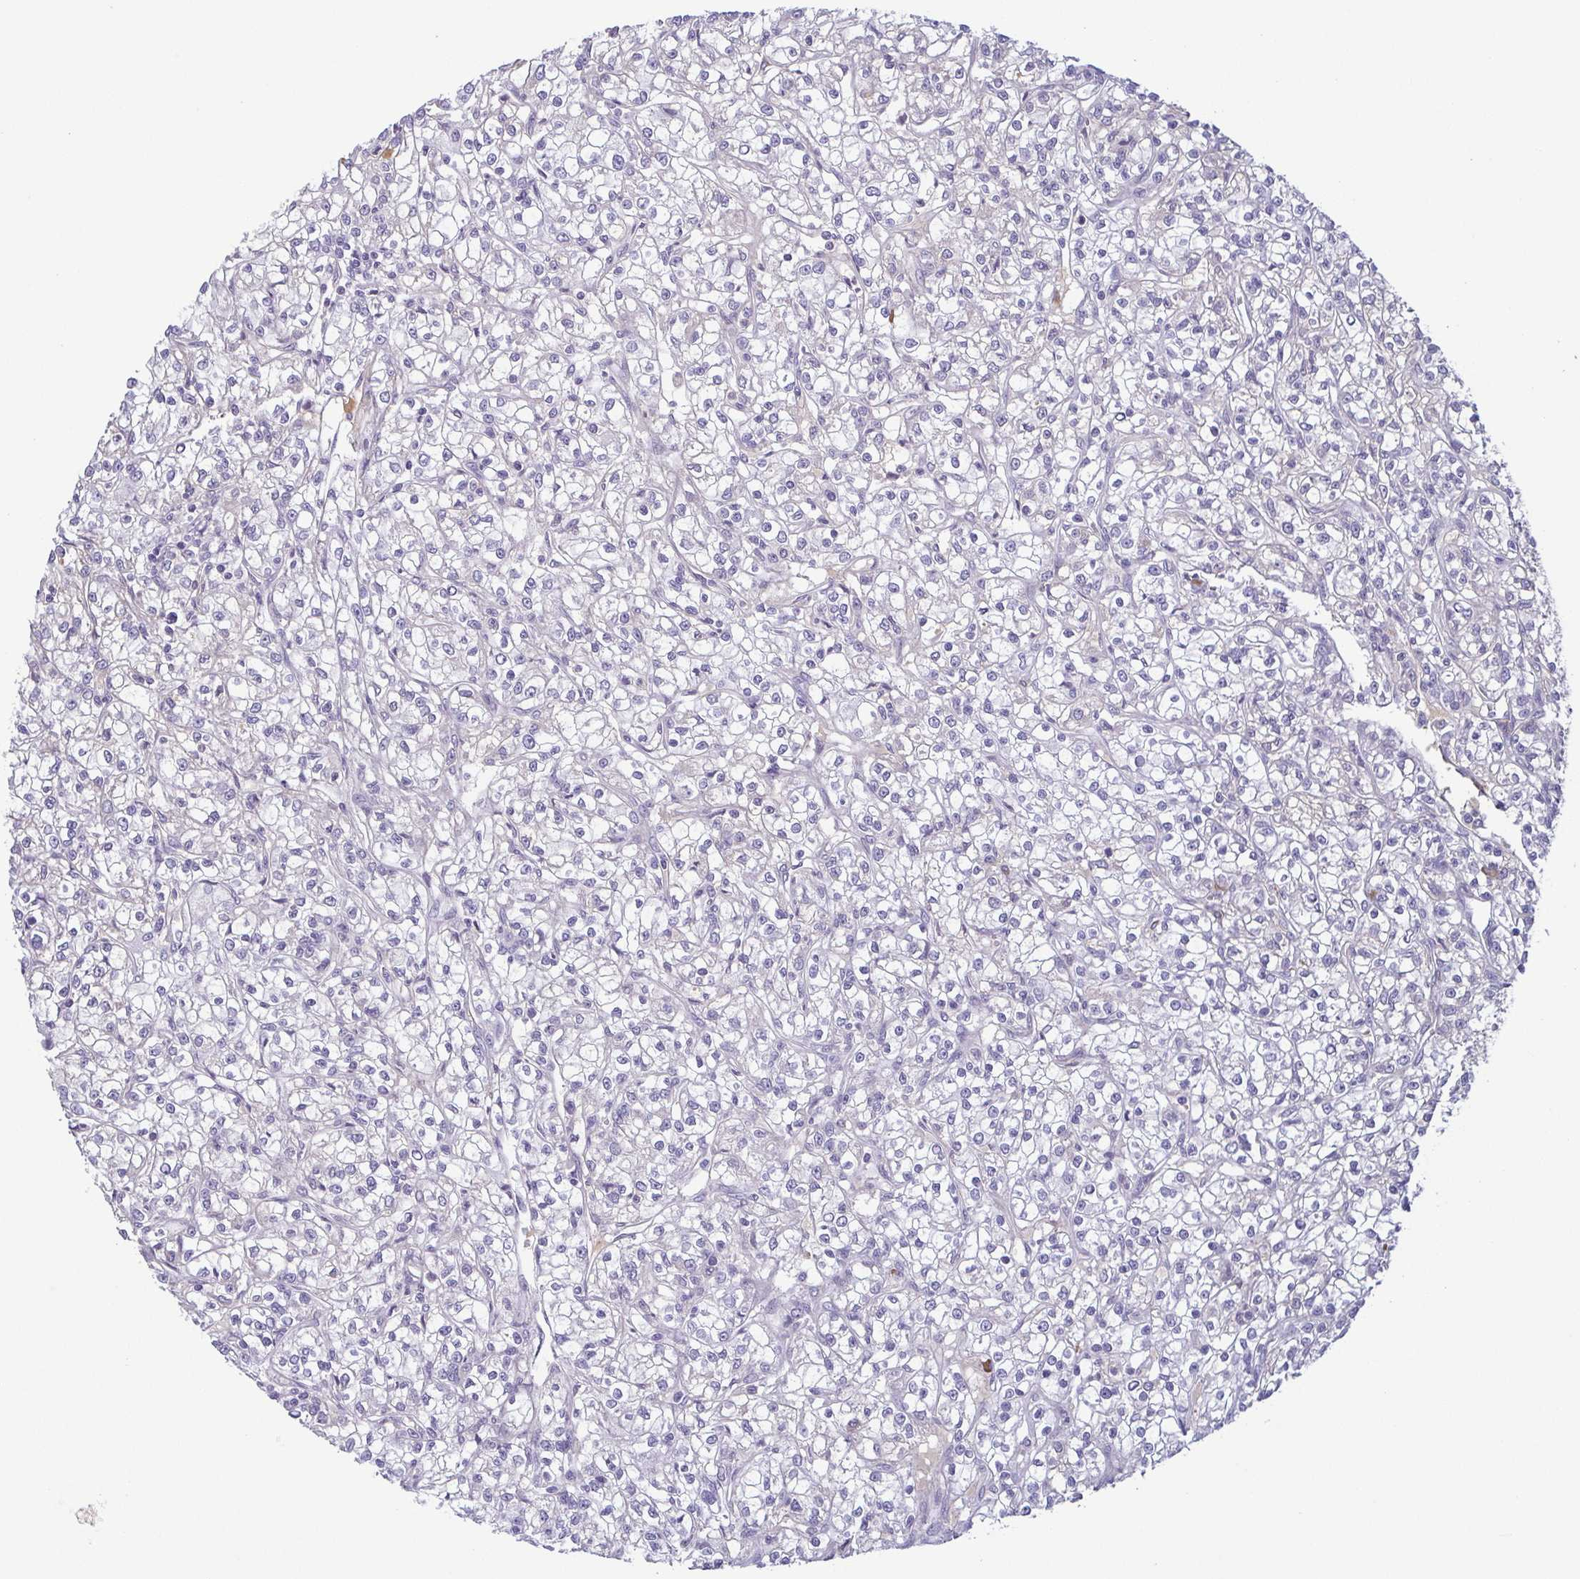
{"staining": {"intensity": "negative", "quantity": "none", "location": "none"}, "tissue": "renal cancer", "cell_type": "Tumor cells", "image_type": "cancer", "snomed": [{"axis": "morphology", "description": "Adenocarcinoma, NOS"}, {"axis": "topography", "description": "Kidney"}], "caption": "This is an immunohistochemistry photomicrograph of renal cancer. There is no staining in tumor cells.", "gene": "ECM1", "patient": {"sex": "female", "age": 59}}